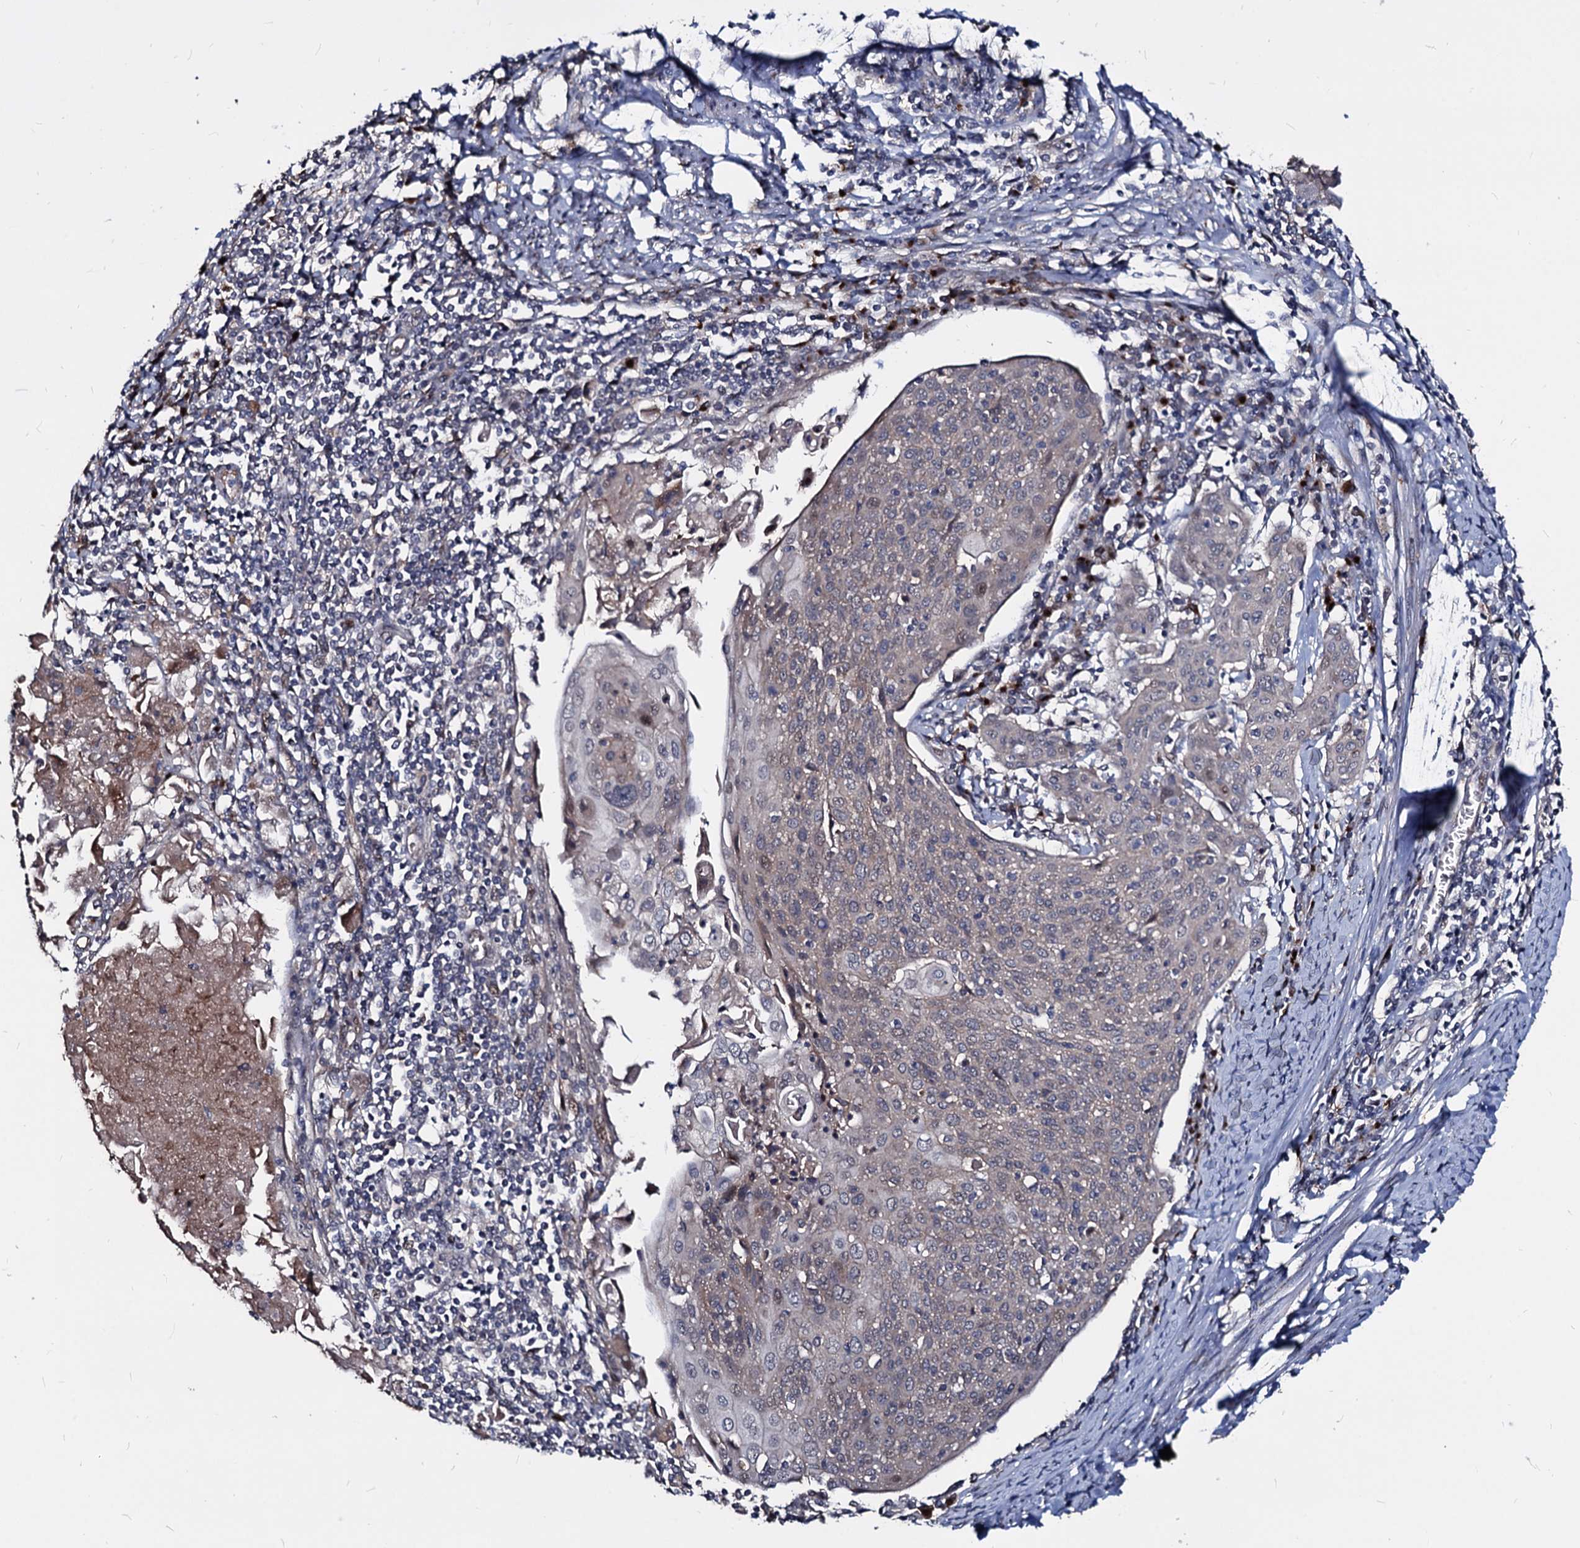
{"staining": {"intensity": "weak", "quantity": "<25%", "location": "cytoplasmic/membranous"}, "tissue": "cervical cancer", "cell_type": "Tumor cells", "image_type": "cancer", "snomed": [{"axis": "morphology", "description": "Squamous cell carcinoma, NOS"}, {"axis": "topography", "description": "Cervix"}], "caption": "A high-resolution micrograph shows immunohistochemistry (IHC) staining of cervical squamous cell carcinoma, which shows no significant staining in tumor cells.", "gene": "SMAGP", "patient": {"sex": "female", "age": 67}}